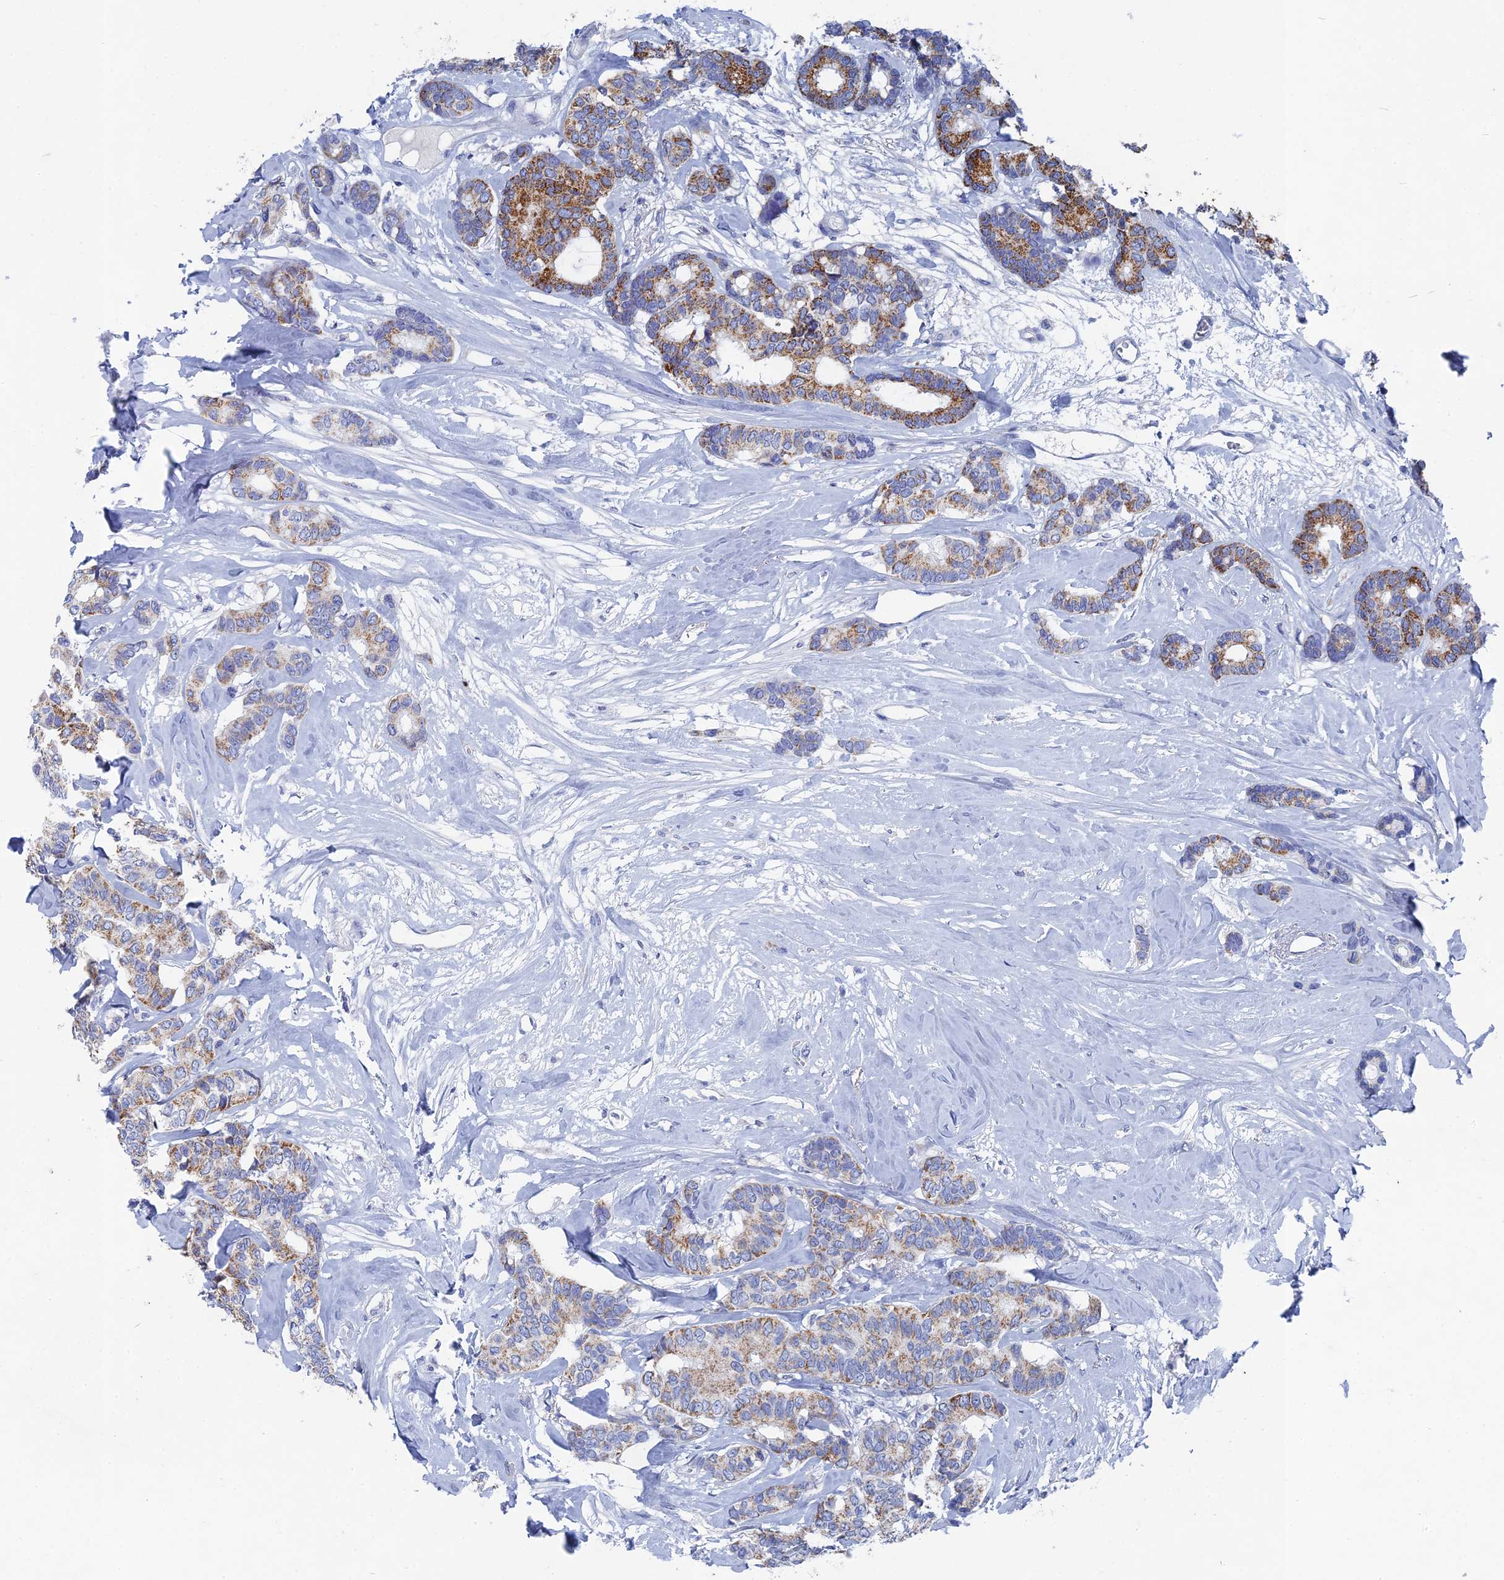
{"staining": {"intensity": "moderate", "quantity": "25%-75%", "location": "cytoplasmic/membranous"}, "tissue": "breast cancer", "cell_type": "Tumor cells", "image_type": "cancer", "snomed": [{"axis": "morphology", "description": "Duct carcinoma"}, {"axis": "topography", "description": "Breast"}], "caption": "Immunohistochemistry (IHC) image of human breast cancer stained for a protein (brown), which shows medium levels of moderate cytoplasmic/membranous expression in approximately 25%-75% of tumor cells.", "gene": "HIGD1A", "patient": {"sex": "female", "age": 87}}